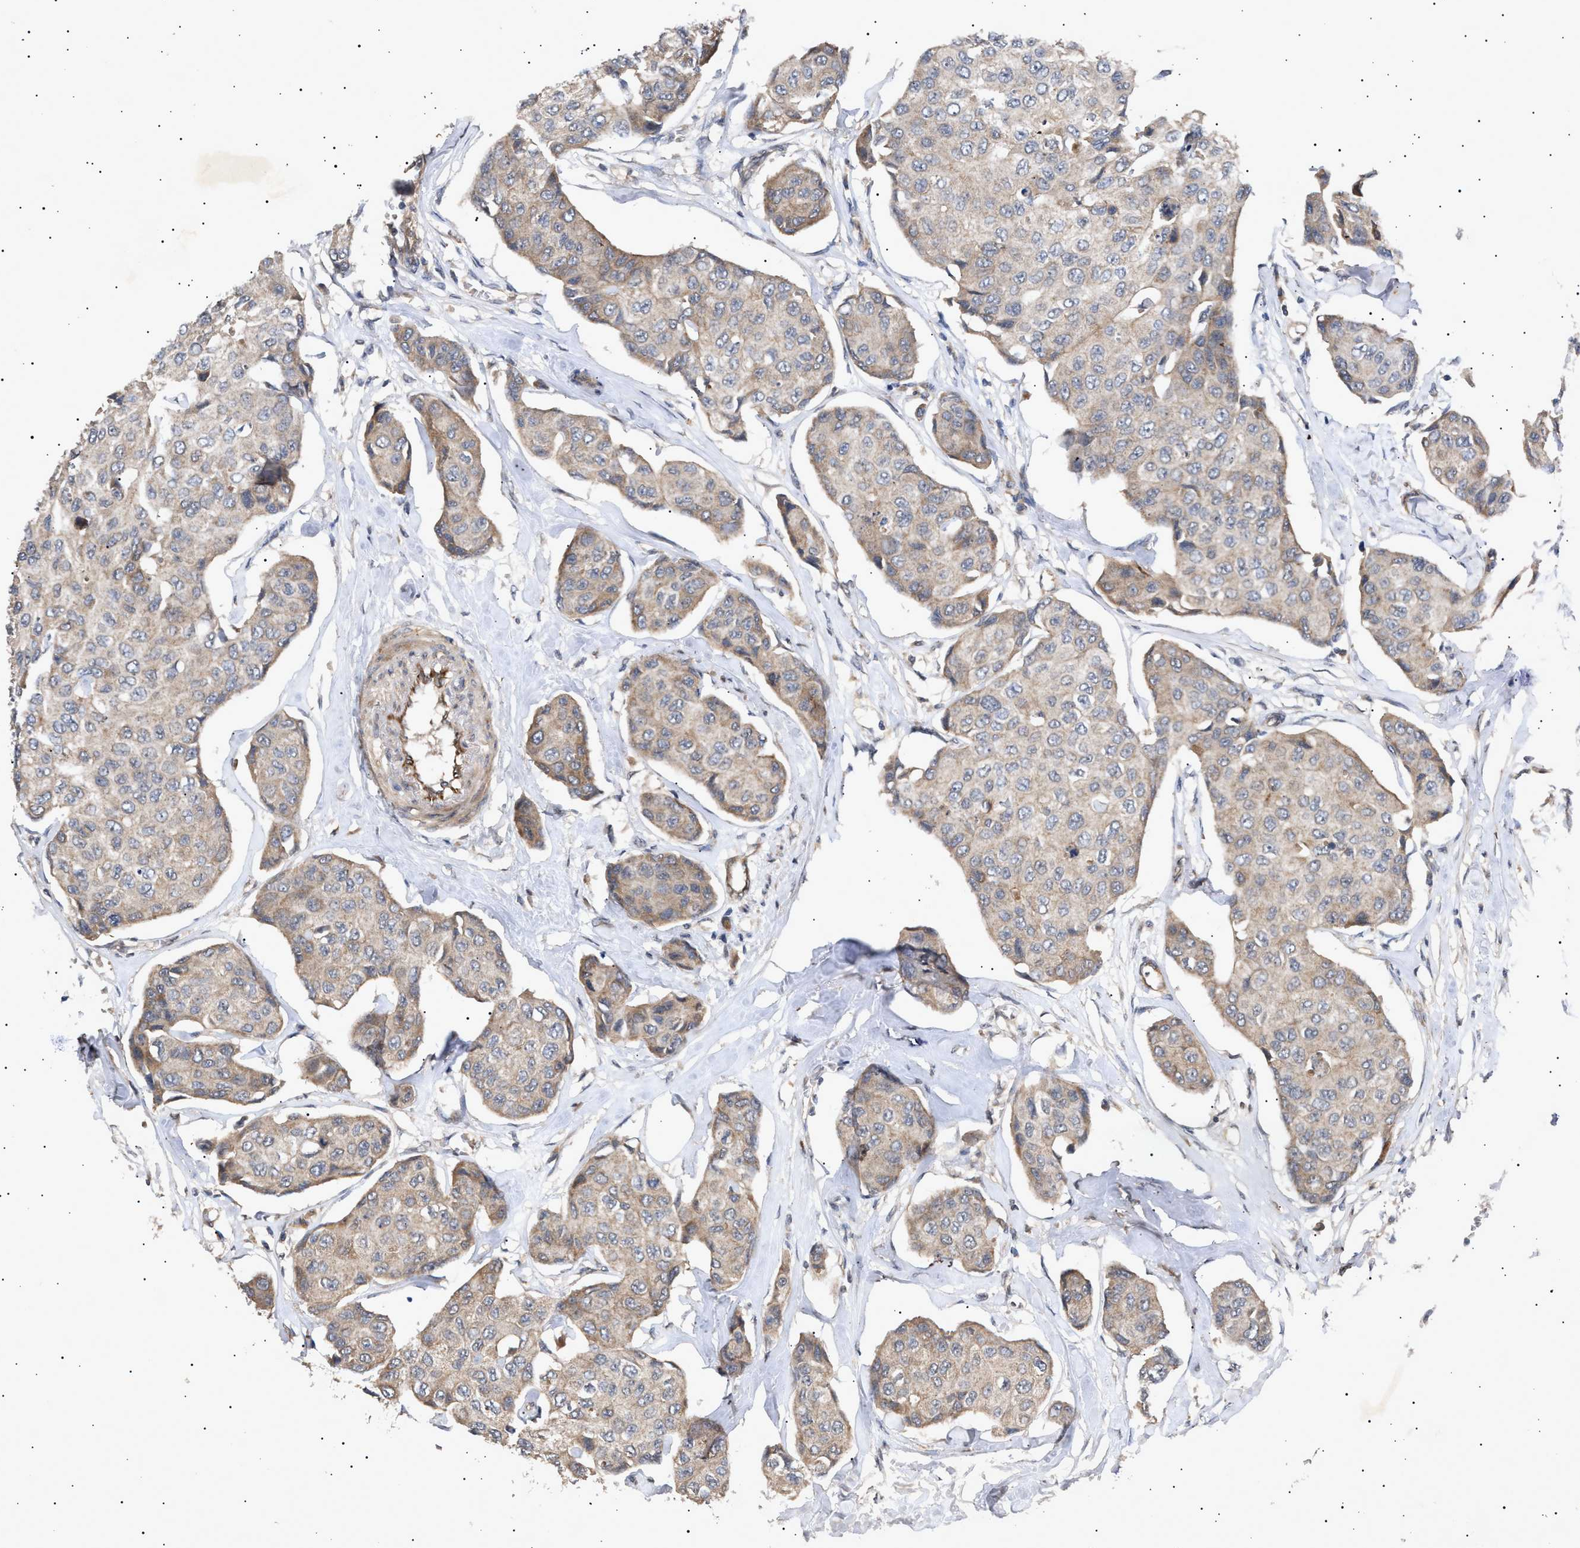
{"staining": {"intensity": "weak", "quantity": ">75%", "location": "cytoplasmic/membranous"}, "tissue": "breast cancer", "cell_type": "Tumor cells", "image_type": "cancer", "snomed": [{"axis": "morphology", "description": "Duct carcinoma"}, {"axis": "topography", "description": "Breast"}], "caption": "IHC (DAB) staining of human breast cancer (invasive ductal carcinoma) demonstrates weak cytoplasmic/membranous protein staining in approximately >75% of tumor cells.", "gene": "SIRT5", "patient": {"sex": "female", "age": 80}}